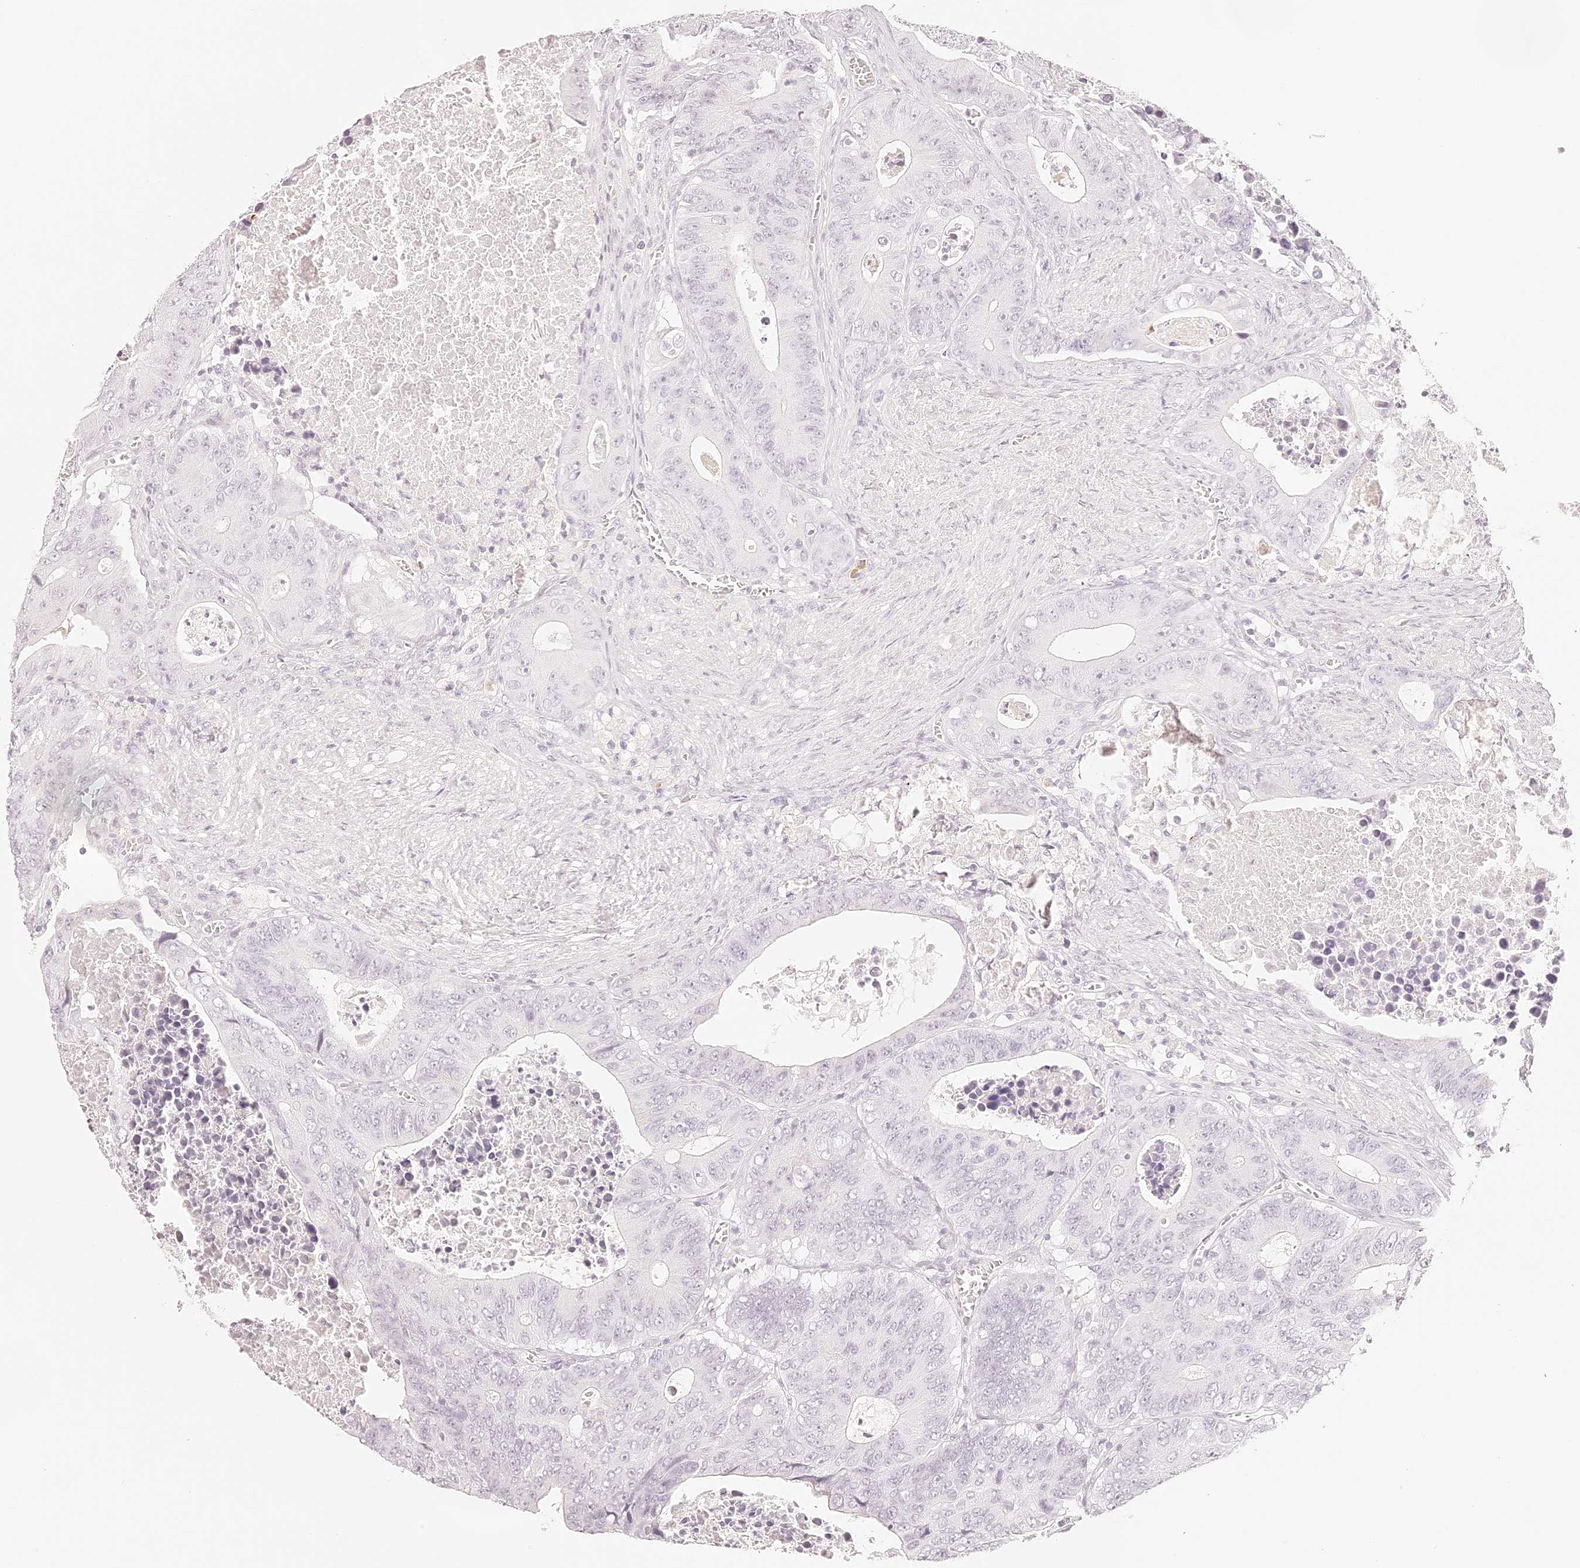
{"staining": {"intensity": "negative", "quantity": "none", "location": "none"}, "tissue": "colorectal cancer", "cell_type": "Tumor cells", "image_type": "cancer", "snomed": [{"axis": "morphology", "description": "Adenocarcinoma, NOS"}, {"axis": "topography", "description": "Colon"}], "caption": "Histopathology image shows no significant protein positivity in tumor cells of colorectal adenocarcinoma.", "gene": "TRIM45", "patient": {"sex": "male", "age": 87}}